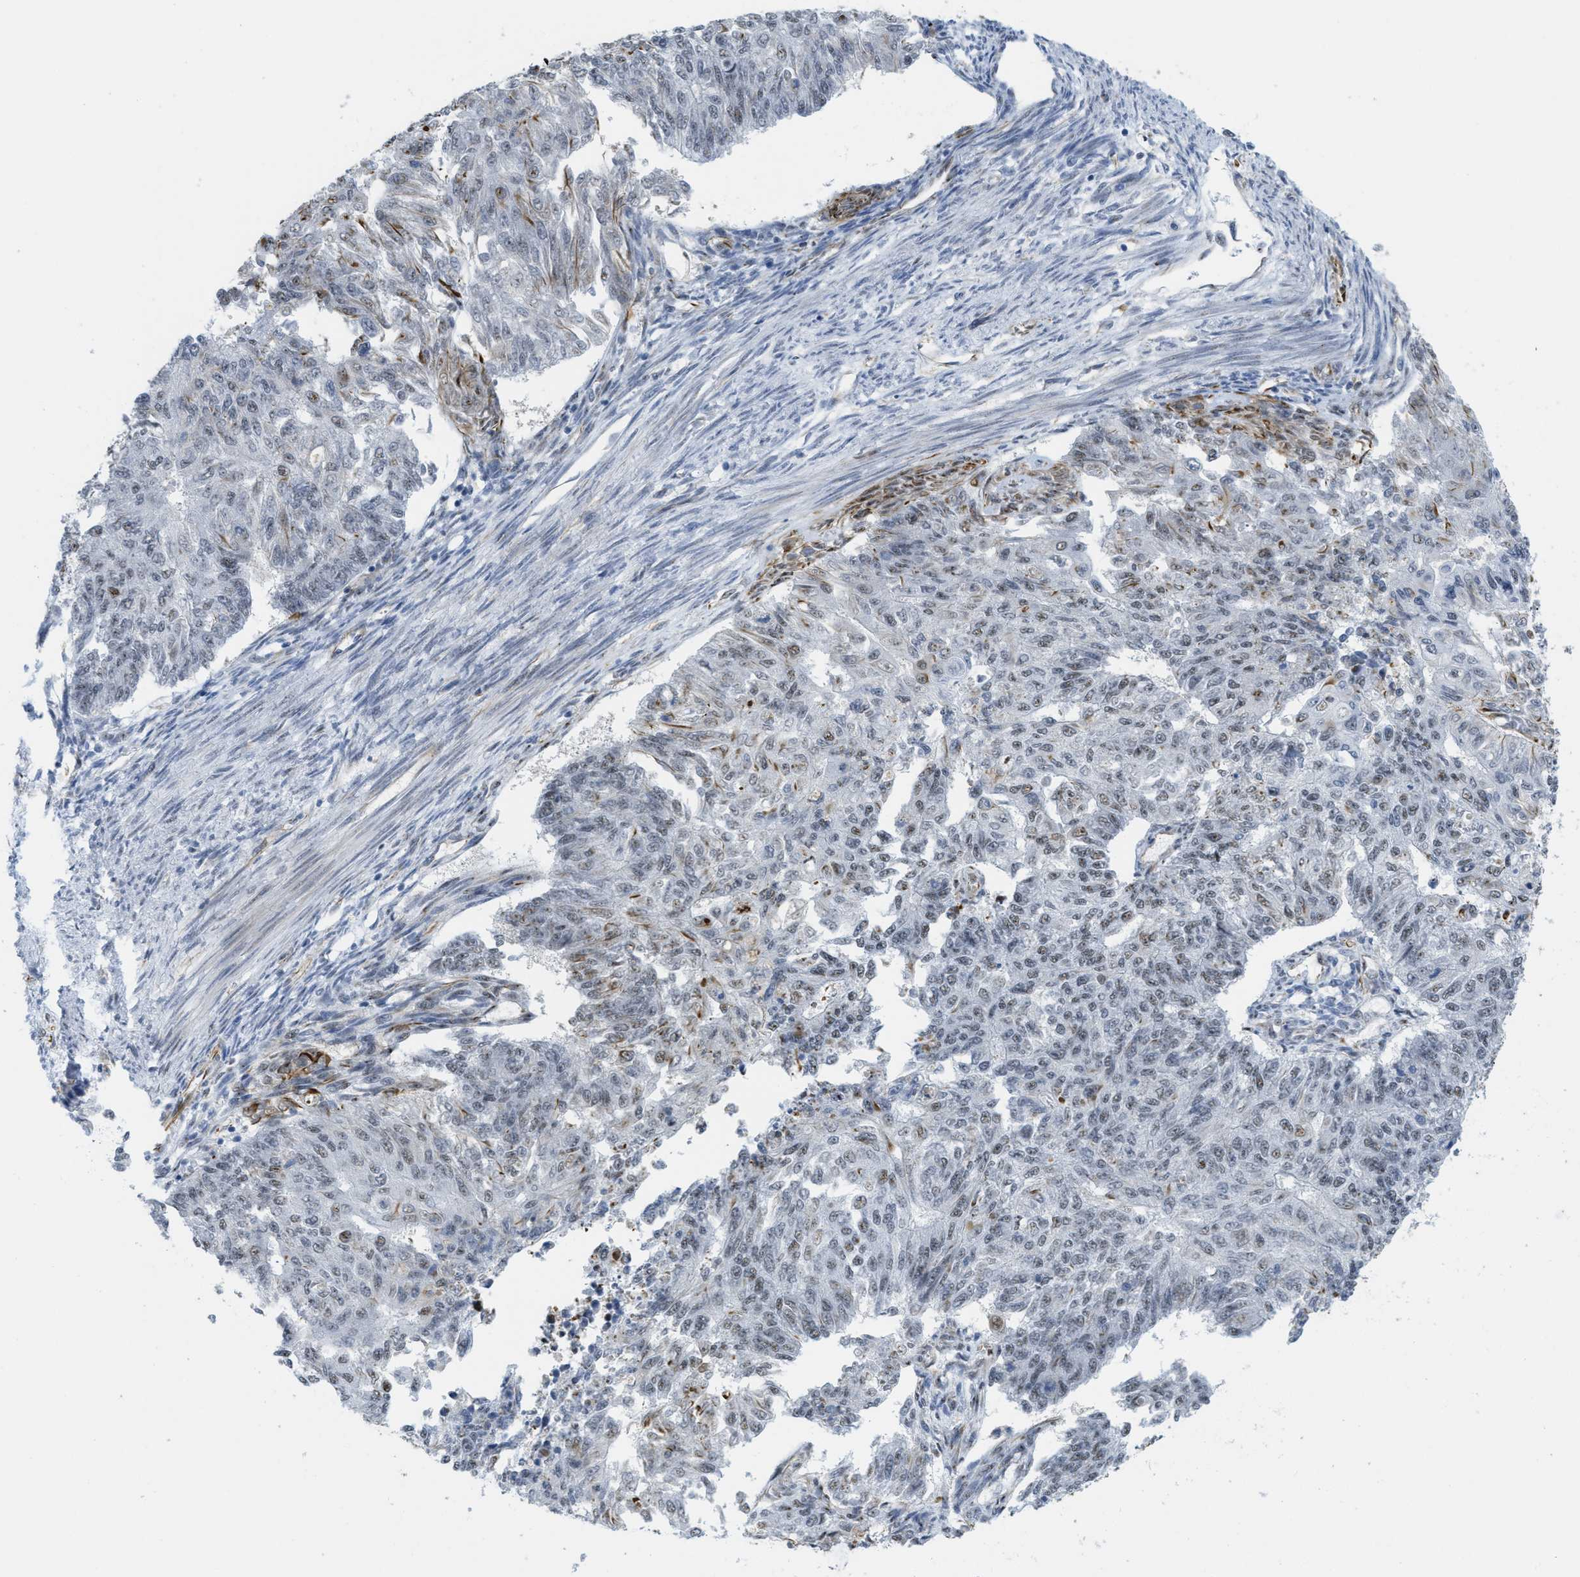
{"staining": {"intensity": "weak", "quantity": "25%-75%", "location": "nuclear"}, "tissue": "endometrial cancer", "cell_type": "Tumor cells", "image_type": "cancer", "snomed": [{"axis": "morphology", "description": "Adenocarcinoma, NOS"}, {"axis": "topography", "description": "Endometrium"}], "caption": "About 25%-75% of tumor cells in endometrial cancer (adenocarcinoma) exhibit weak nuclear protein positivity as visualized by brown immunohistochemical staining.", "gene": "LRRC8B", "patient": {"sex": "female", "age": 32}}